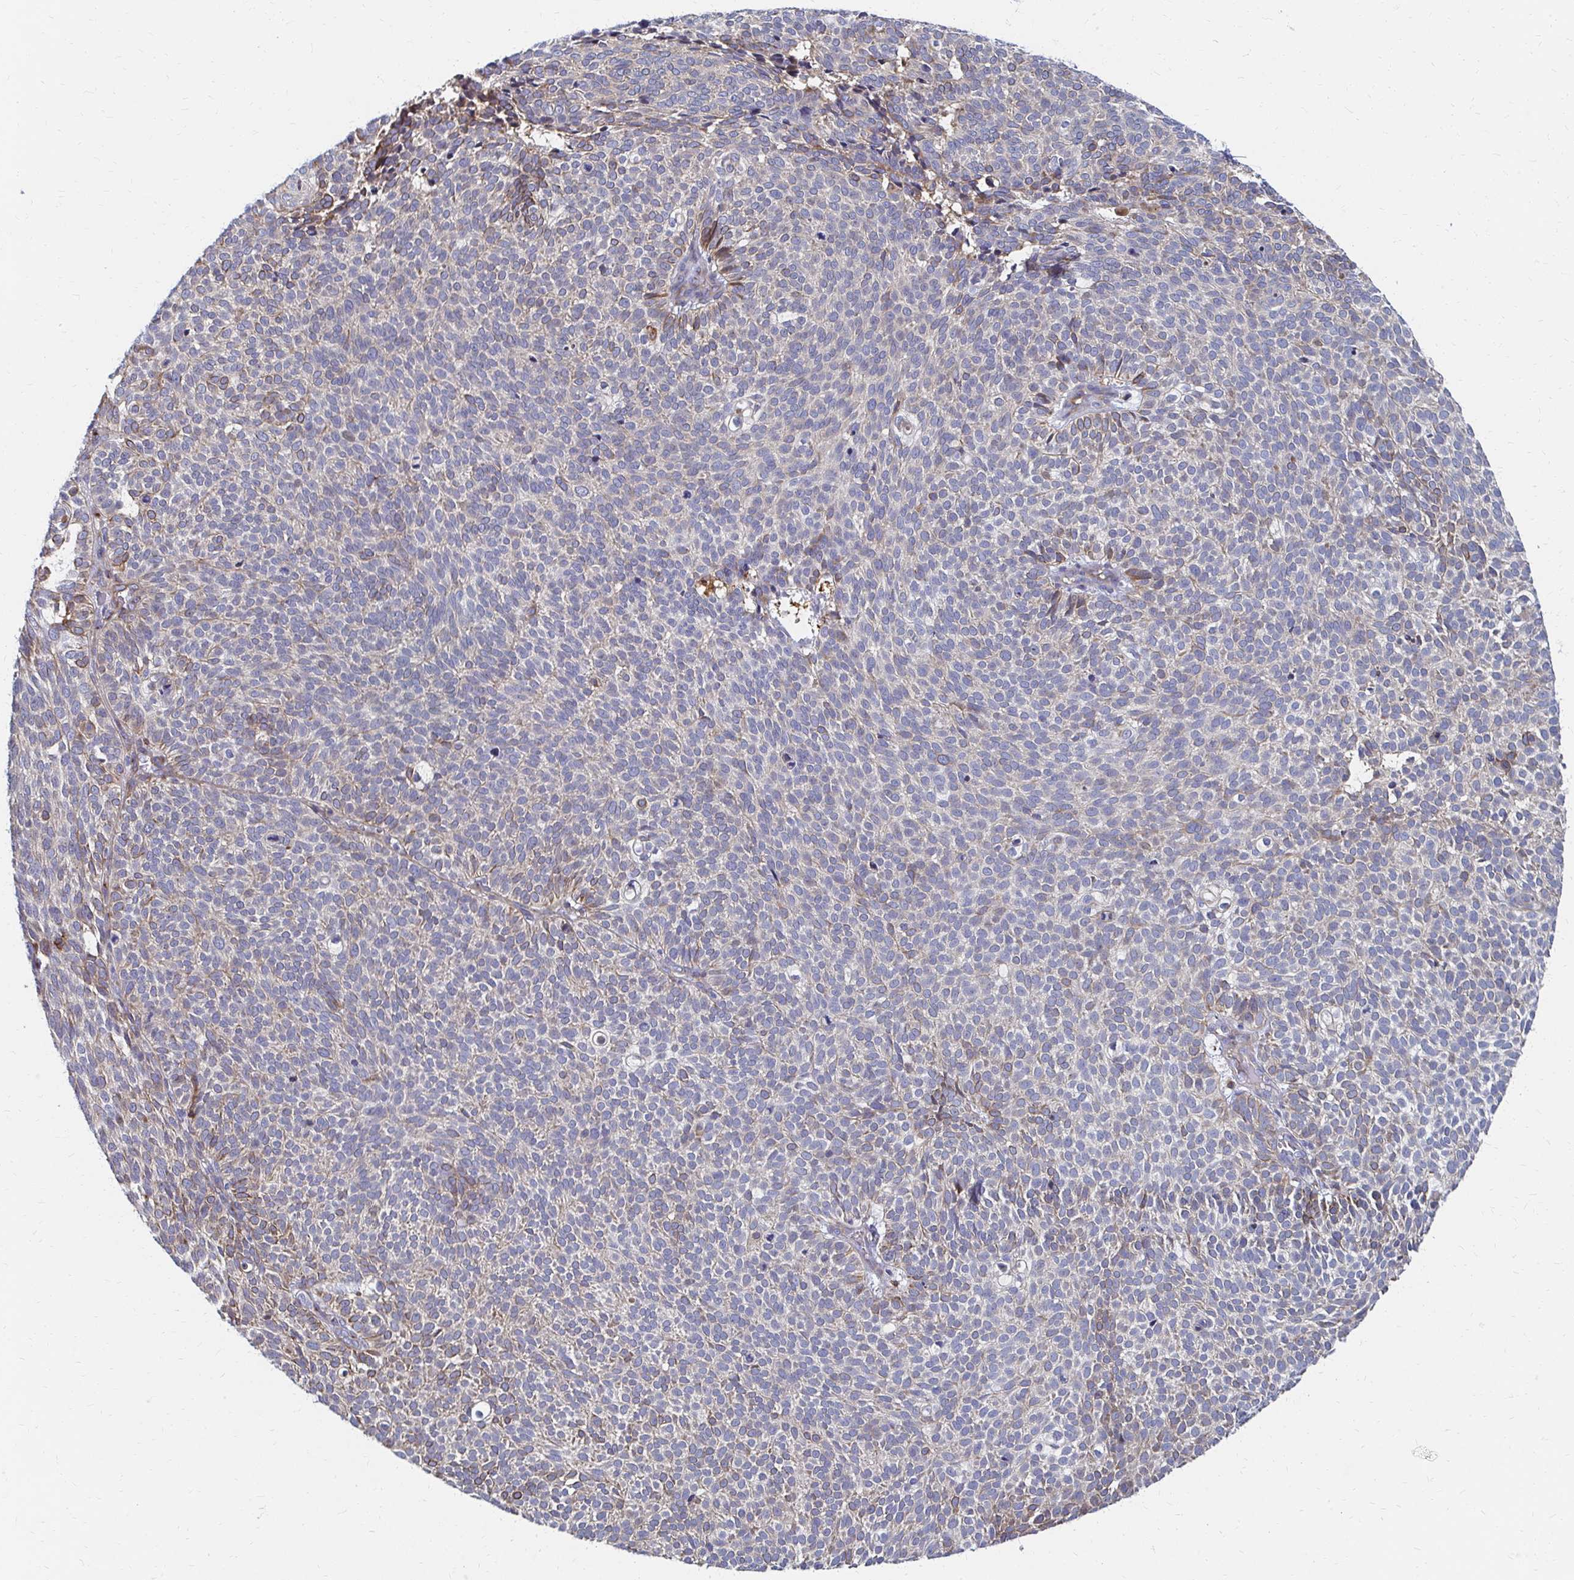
{"staining": {"intensity": "weak", "quantity": "<25%", "location": "cytoplasmic/membranous"}, "tissue": "skin cancer", "cell_type": "Tumor cells", "image_type": "cancer", "snomed": [{"axis": "morphology", "description": "Basal cell carcinoma"}, {"axis": "topography", "description": "Skin"}], "caption": "Immunohistochemistry (IHC) image of neoplastic tissue: human basal cell carcinoma (skin) stained with DAB (3,3'-diaminobenzidine) demonstrates no significant protein staining in tumor cells. (Brightfield microscopy of DAB immunohistochemistry at high magnification).", "gene": "MAN1A1", "patient": {"sex": "male", "age": 63}}